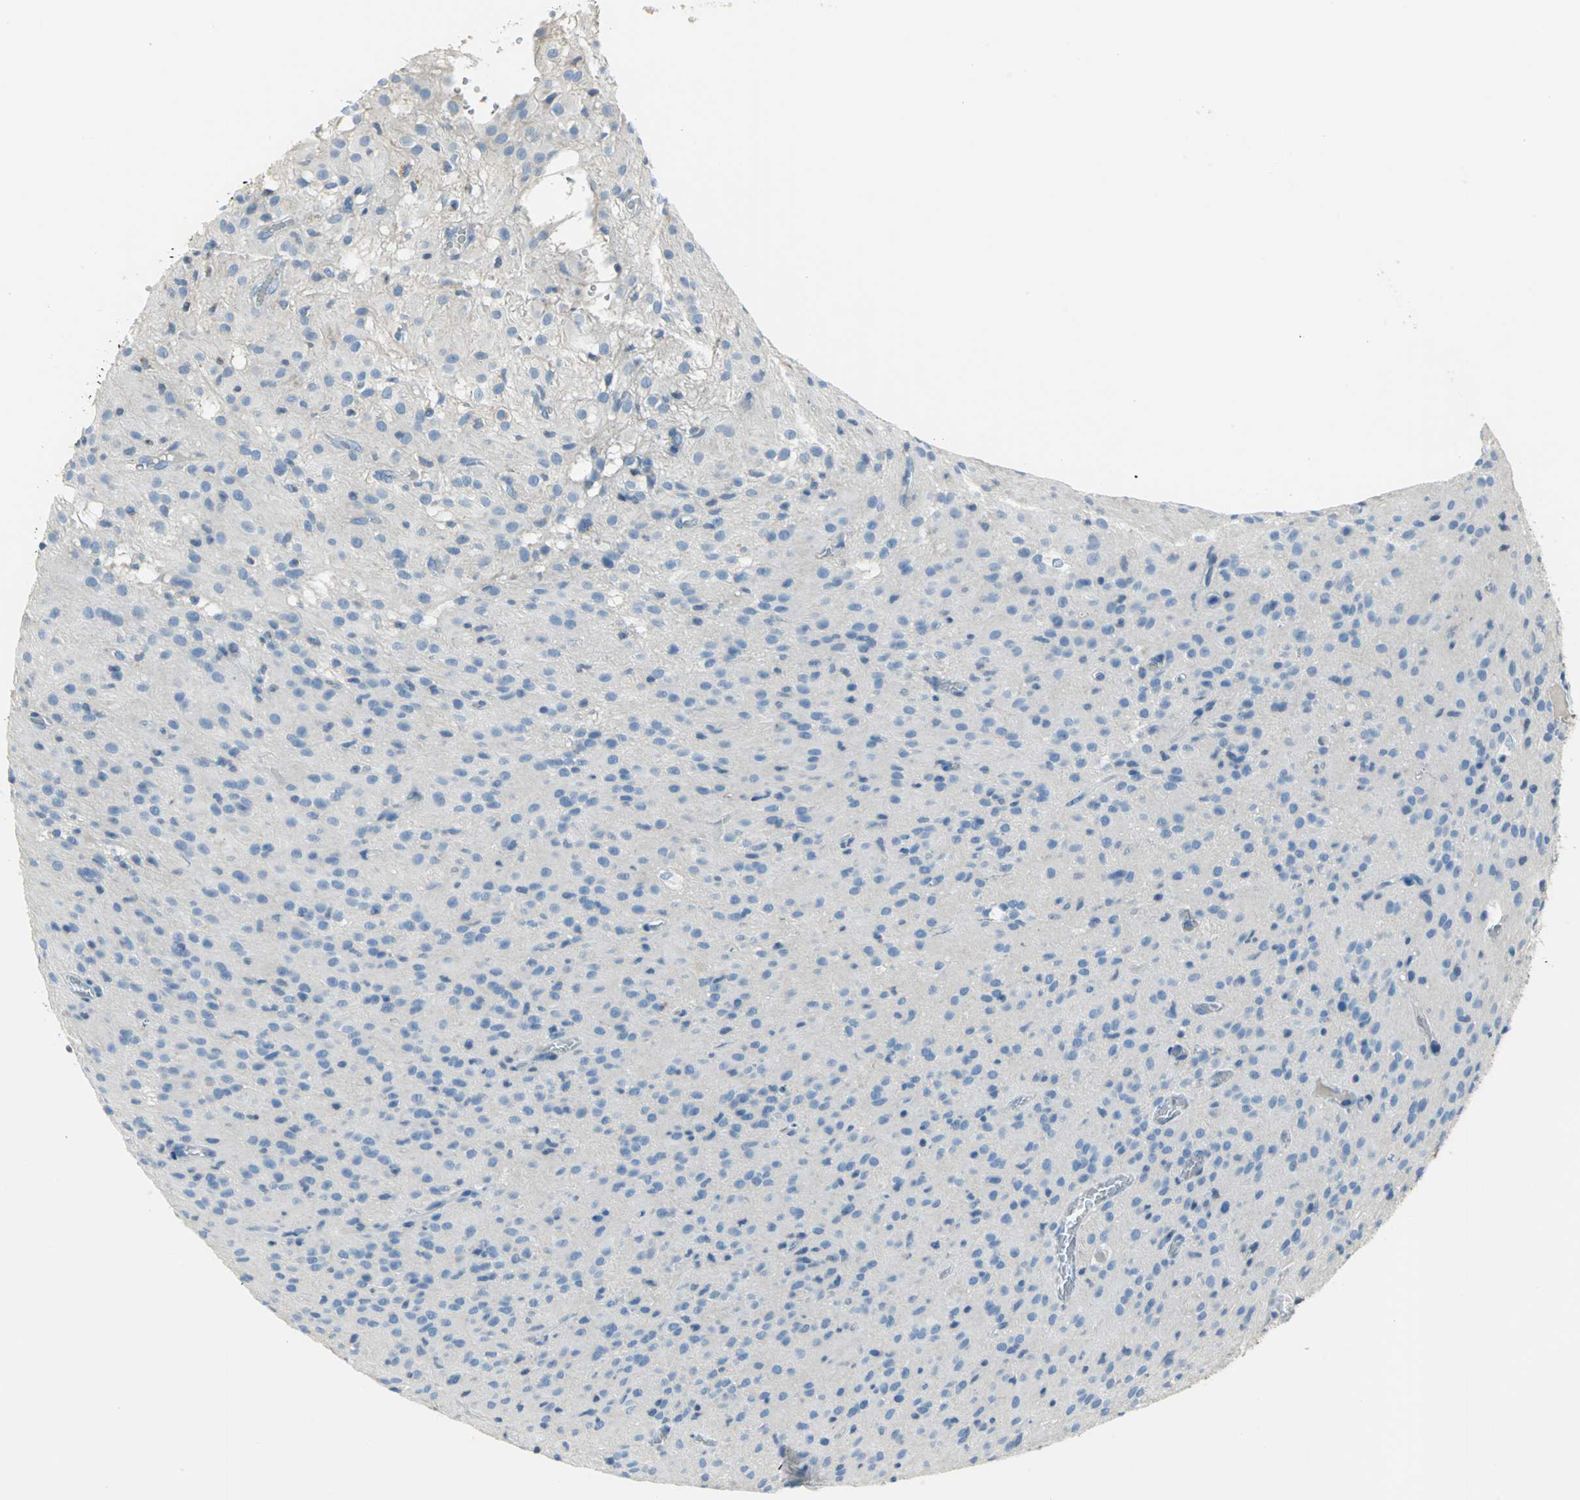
{"staining": {"intensity": "negative", "quantity": "none", "location": "none"}, "tissue": "glioma", "cell_type": "Tumor cells", "image_type": "cancer", "snomed": [{"axis": "morphology", "description": "Glioma, malignant, High grade"}, {"axis": "topography", "description": "Brain"}], "caption": "An IHC histopathology image of high-grade glioma (malignant) is shown. There is no staining in tumor cells of high-grade glioma (malignant).", "gene": "ALOX15", "patient": {"sex": "female", "age": 59}}